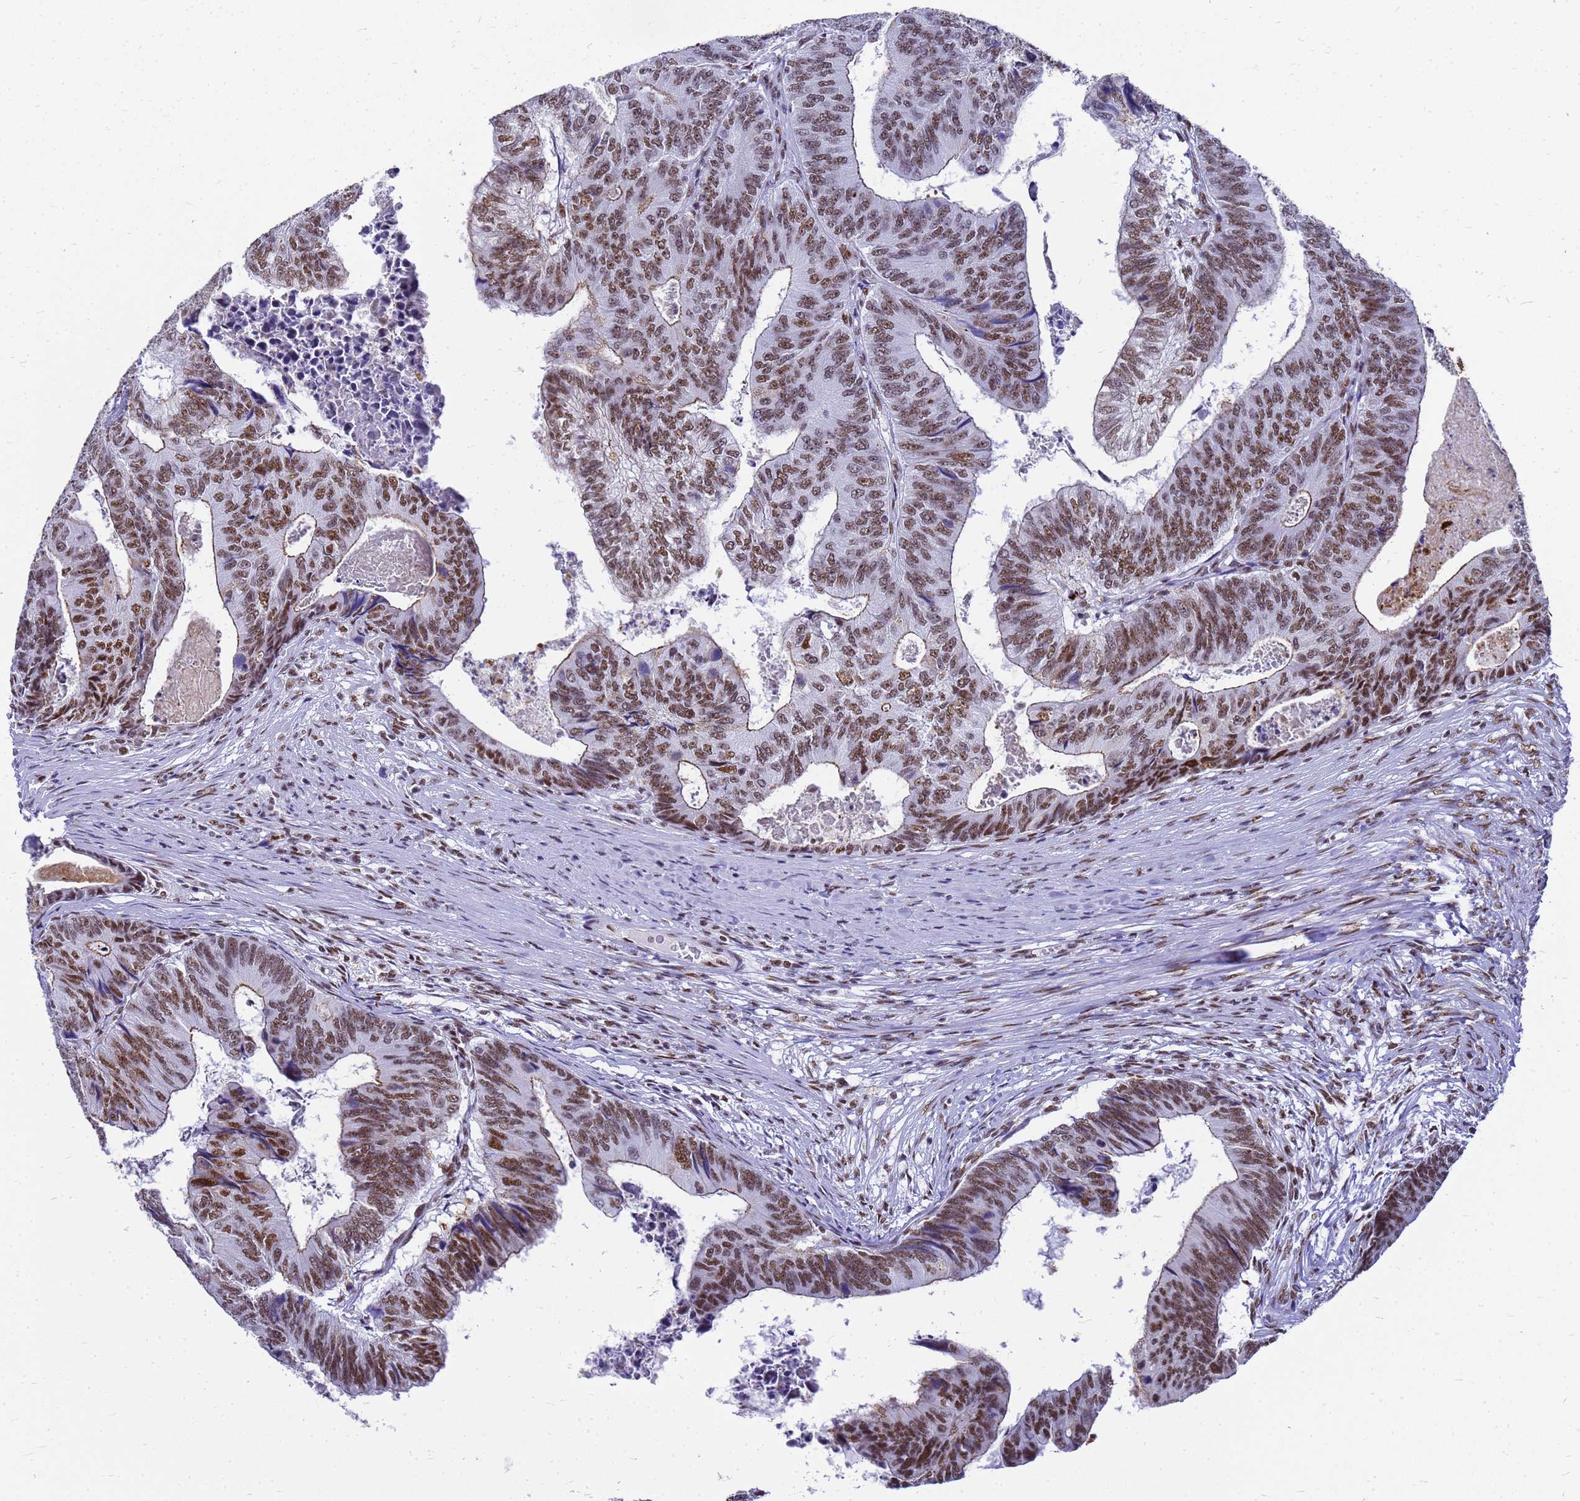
{"staining": {"intensity": "moderate", "quantity": ">75%", "location": "nuclear"}, "tissue": "colorectal cancer", "cell_type": "Tumor cells", "image_type": "cancer", "snomed": [{"axis": "morphology", "description": "Adenocarcinoma, NOS"}, {"axis": "topography", "description": "Colon"}], "caption": "Approximately >75% of tumor cells in colorectal cancer (adenocarcinoma) show moderate nuclear protein staining as visualized by brown immunohistochemical staining.", "gene": "SART3", "patient": {"sex": "female", "age": 67}}